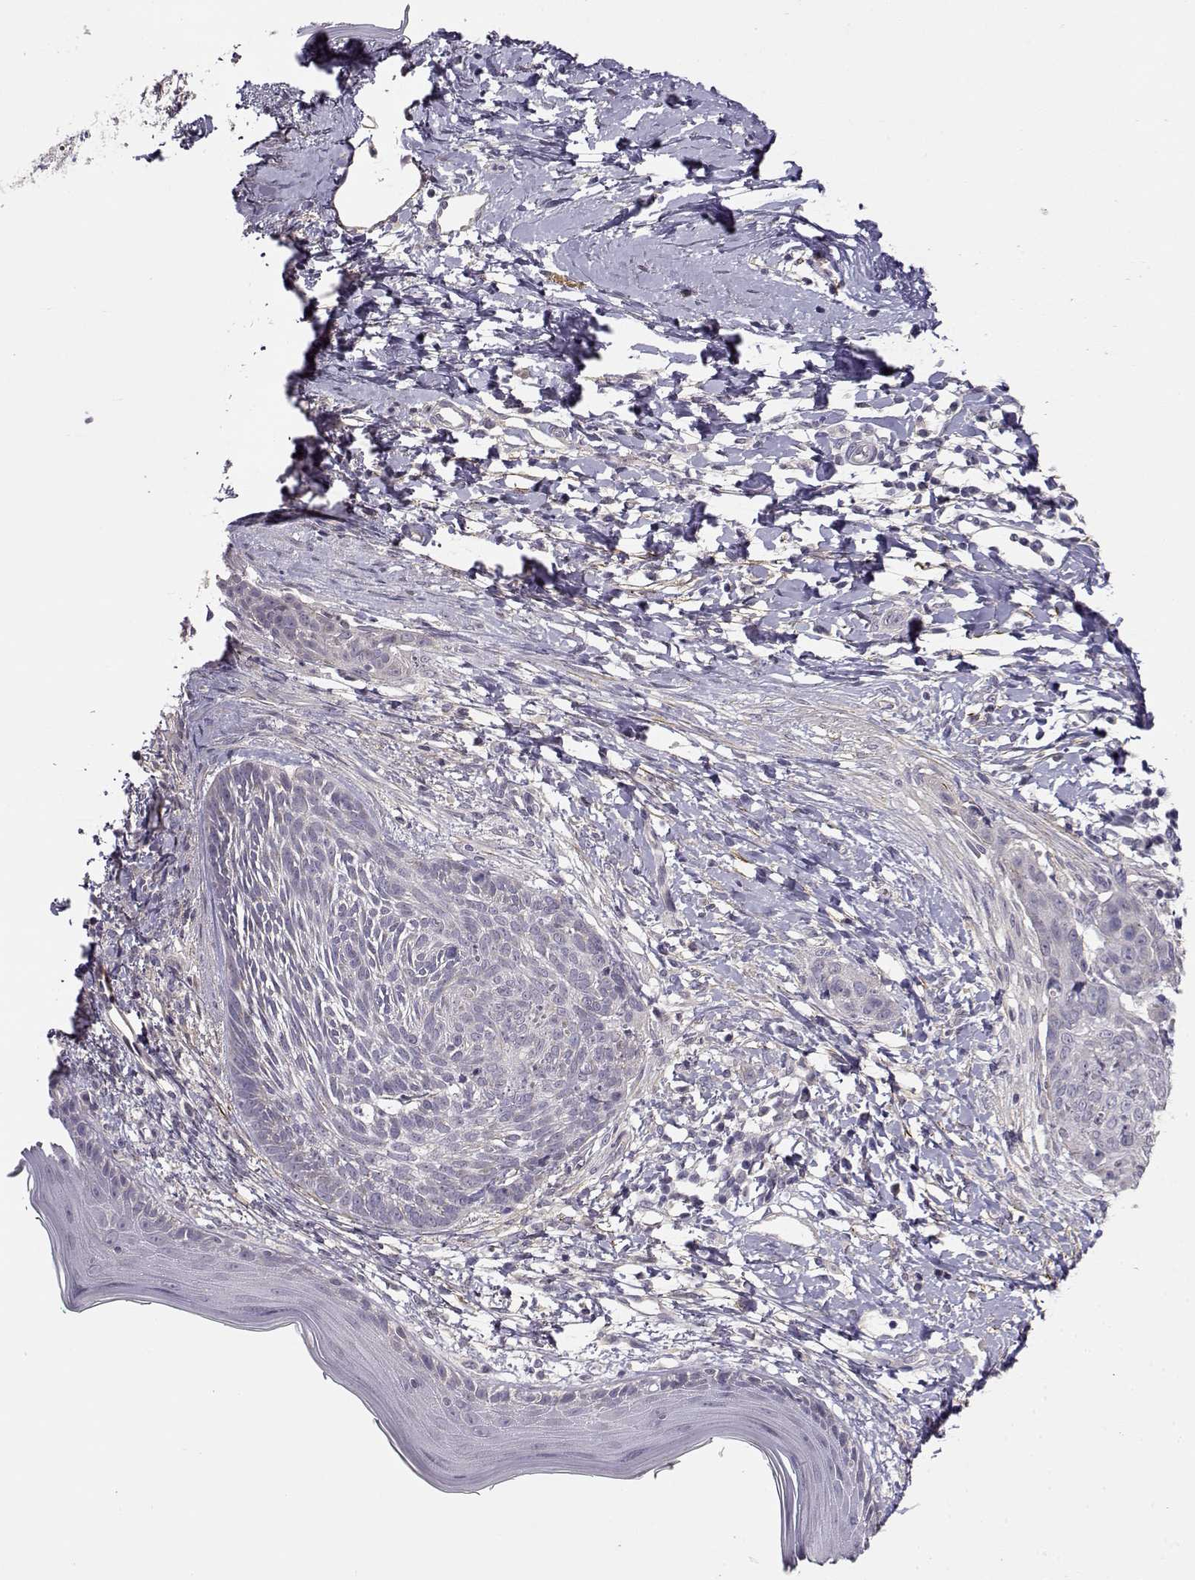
{"staining": {"intensity": "negative", "quantity": "none", "location": "none"}, "tissue": "skin cancer", "cell_type": "Tumor cells", "image_type": "cancer", "snomed": [{"axis": "morphology", "description": "Normal tissue, NOS"}, {"axis": "morphology", "description": "Basal cell carcinoma"}, {"axis": "topography", "description": "Skin"}], "caption": "This is a histopathology image of immunohistochemistry staining of basal cell carcinoma (skin), which shows no positivity in tumor cells.", "gene": "TMEM145", "patient": {"sex": "male", "age": 84}}